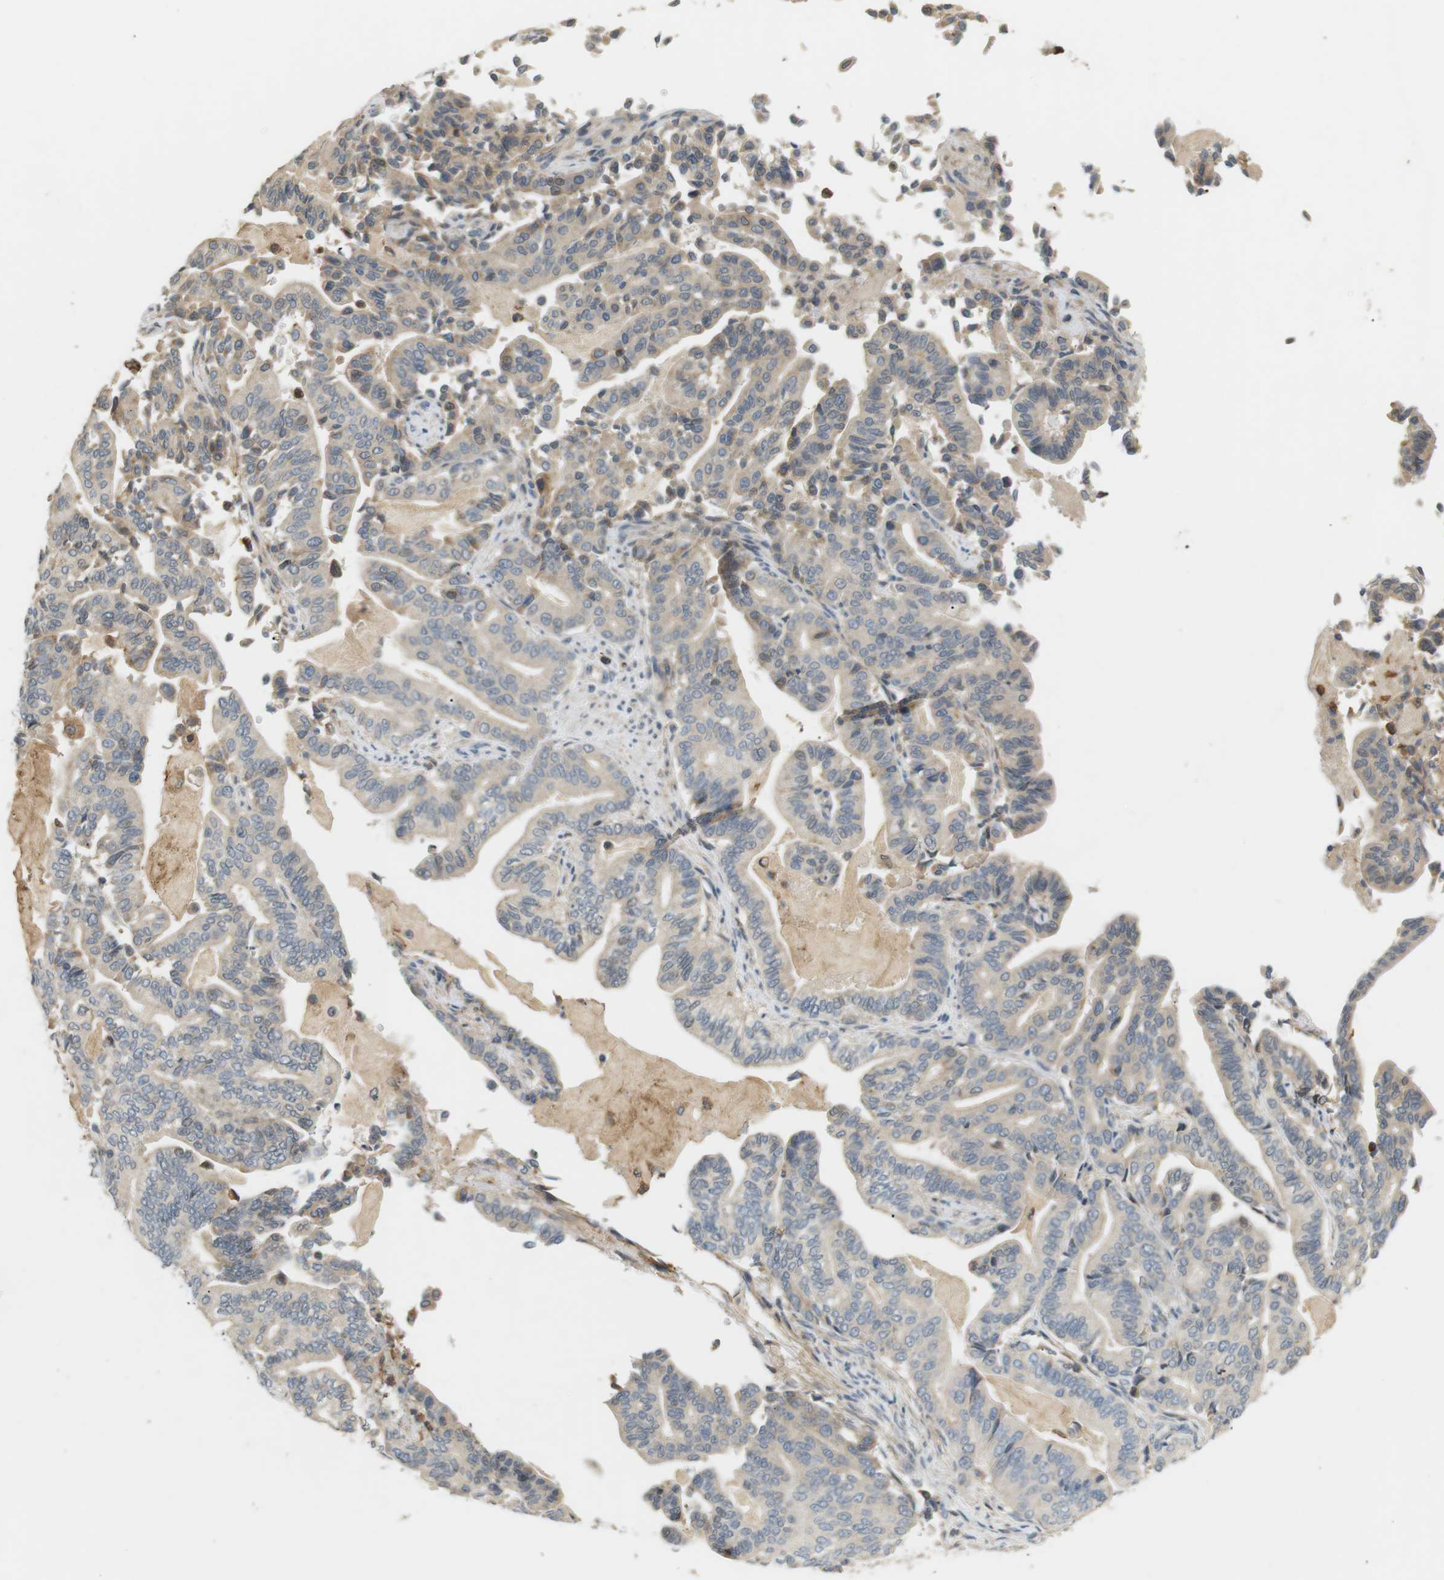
{"staining": {"intensity": "weak", "quantity": ">75%", "location": "cytoplasmic/membranous"}, "tissue": "pancreatic cancer", "cell_type": "Tumor cells", "image_type": "cancer", "snomed": [{"axis": "morphology", "description": "Normal tissue, NOS"}, {"axis": "morphology", "description": "Adenocarcinoma, NOS"}, {"axis": "topography", "description": "Pancreas"}], "caption": "Immunohistochemistry (DAB (3,3'-diaminobenzidine)) staining of pancreatic cancer (adenocarcinoma) reveals weak cytoplasmic/membranous protein positivity in approximately >75% of tumor cells.", "gene": "P2RY1", "patient": {"sex": "male", "age": 63}}